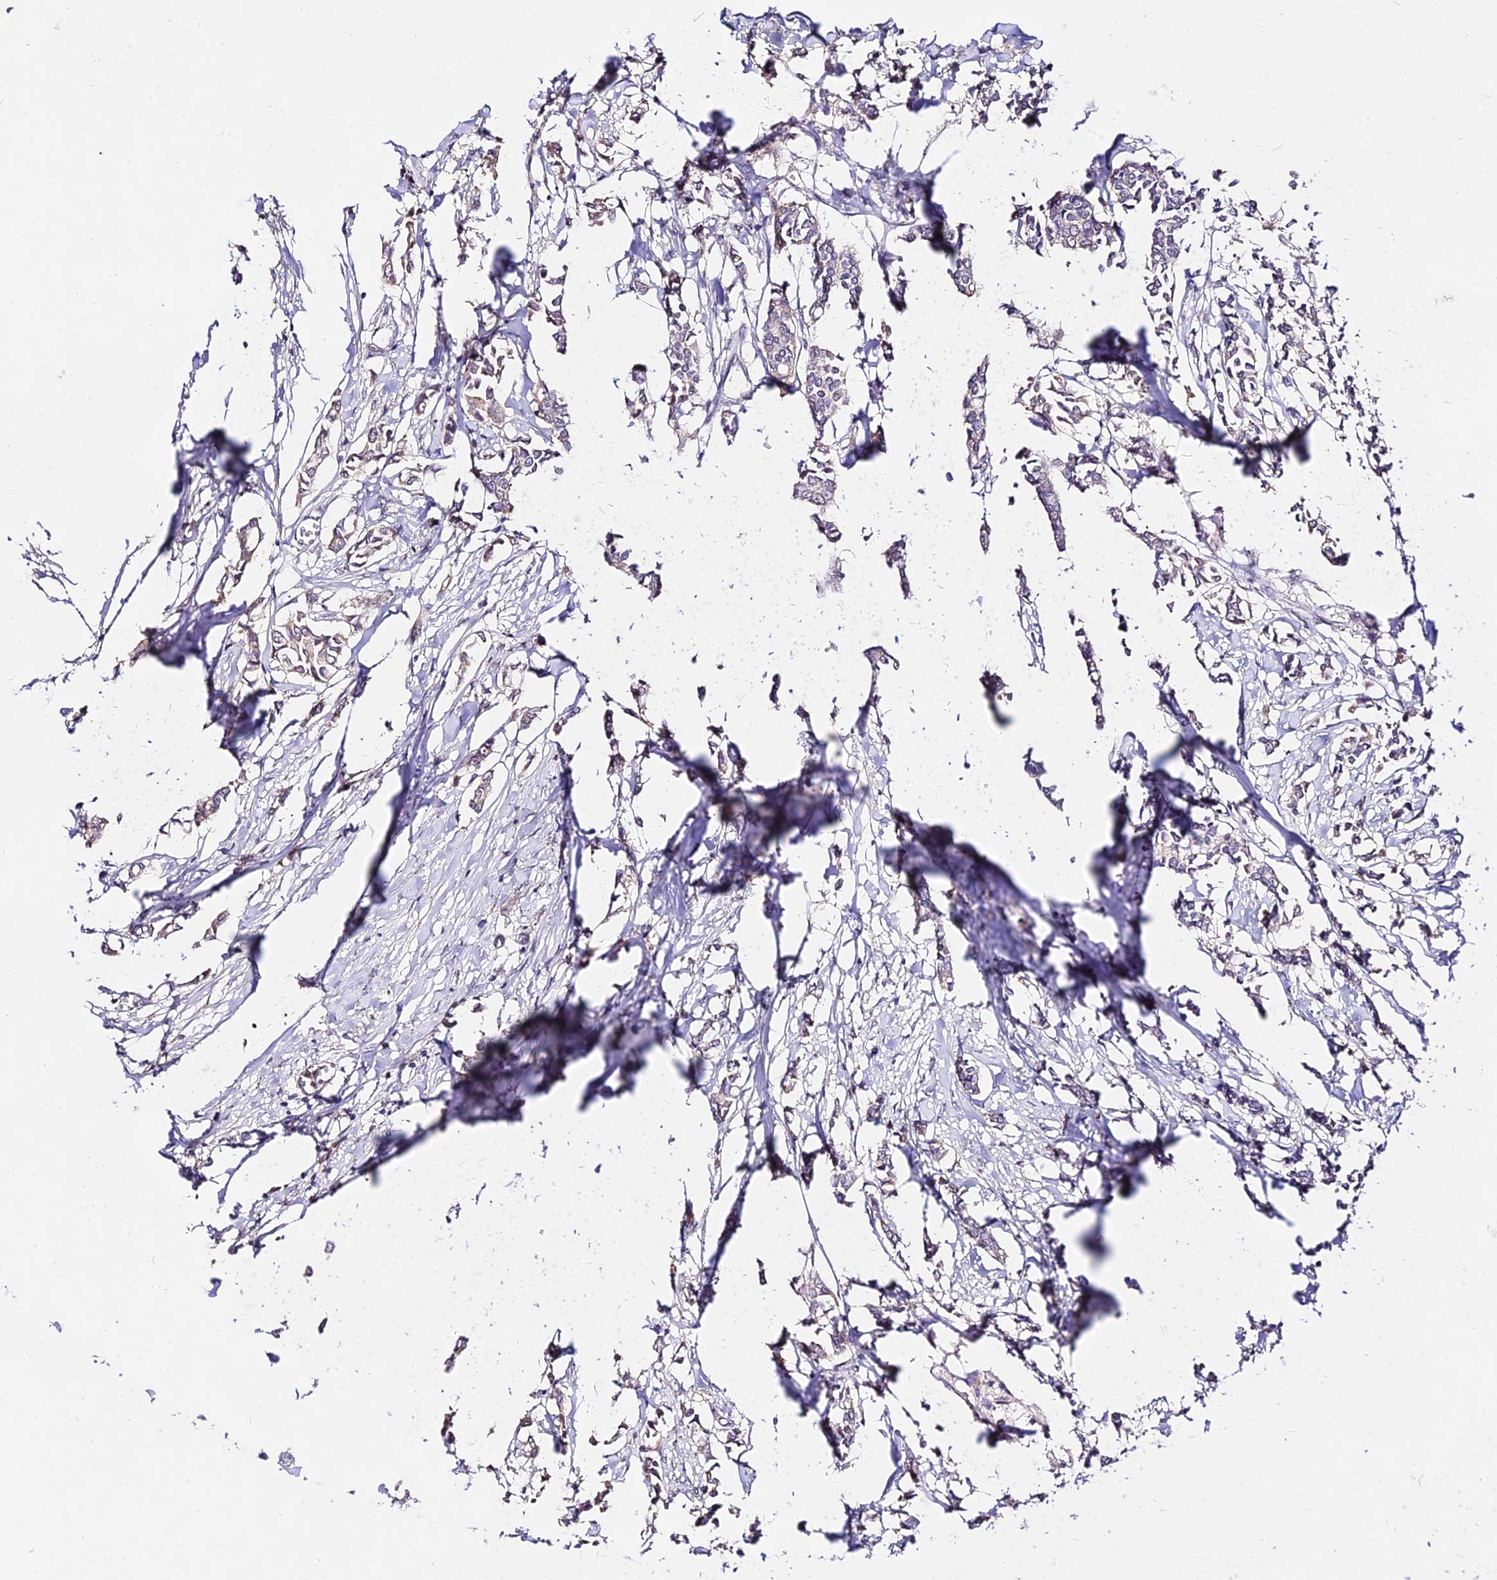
{"staining": {"intensity": "weak", "quantity": "<25%", "location": "cytoplasmic/membranous"}, "tissue": "breast cancer", "cell_type": "Tumor cells", "image_type": "cancer", "snomed": [{"axis": "morphology", "description": "Duct carcinoma"}, {"axis": "topography", "description": "Breast"}], "caption": "Immunohistochemistry photomicrograph of infiltrating ductal carcinoma (breast) stained for a protein (brown), which reveals no expression in tumor cells.", "gene": "WDR5B", "patient": {"sex": "female", "age": 41}}